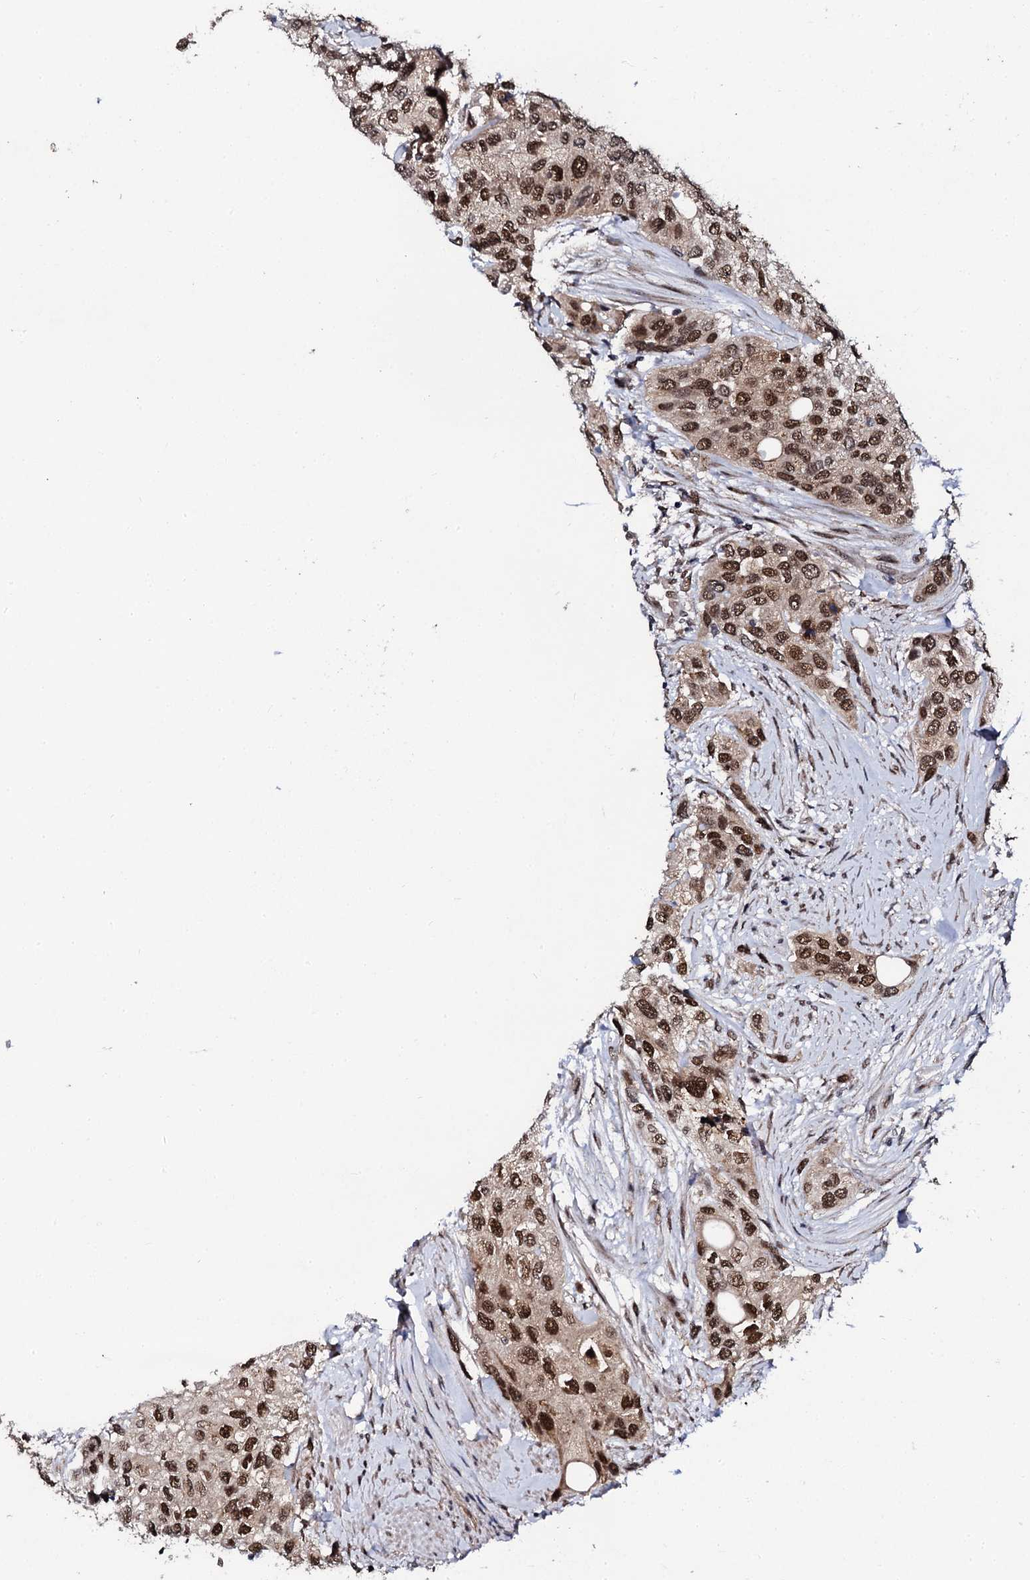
{"staining": {"intensity": "strong", "quantity": ">75%", "location": "nuclear"}, "tissue": "urothelial cancer", "cell_type": "Tumor cells", "image_type": "cancer", "snomed": [{"axis": "morphology", "description": "Normal tissue, NOS"}, {"axis": "morphology", "description": "Urothelial carcinoma, High grade"}, {"axis": "topography", "description": "Vascular tissue"}, {"axis": "topography", "description": "Urinary bladder"}], "caption": "High-grade urothelial carcinoma stained with IHC shows strong nuclear staining in approximately >75% of tumor cells. (Brightfield microscopy of DAB IHC at high magnification).", "gene": "CSTF3", "patient": {"sex": "female", "age": 56}}